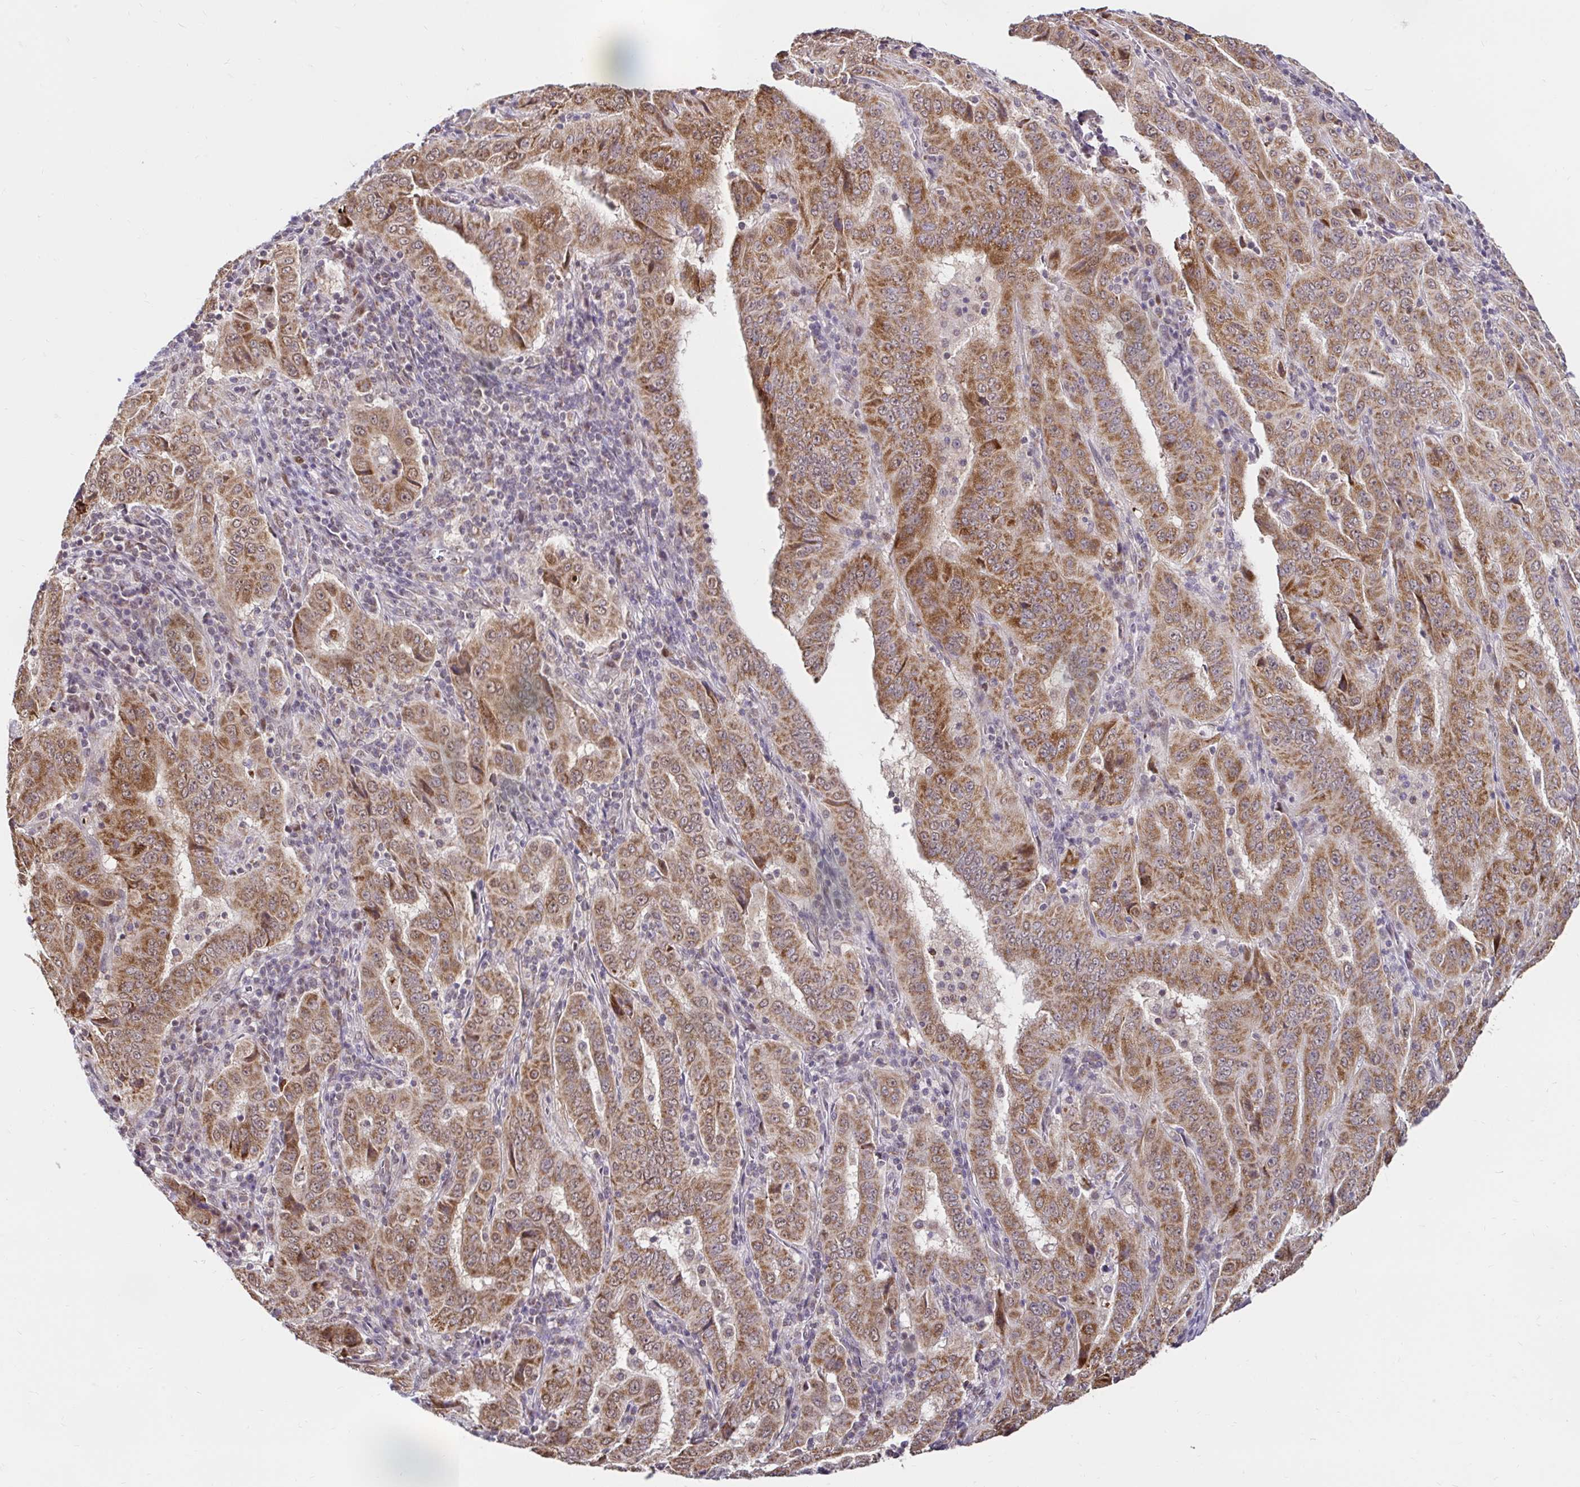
{"staining": {"intensity": "moderate", "quantity": ">75%", "location": "cytoplasmic/membranous"}, "tissue": "pancreatic cancer", "cell_type": "Tumor cells", "image_type": "cancer", "snomed": [{"axis": "morphology", "description": "Adenocarcinoma, NOS"}, {"axis": "topography", "description": "Pancreas"}], "caption": "IHC (DAB (3,3'-diaminobenzidine)) staining of pancreatic cancer exhibits moderate cytoplasmic/membranous protein expression in about >75% of tumor cells.", "gene": "TIMM50", "patient": {"sex": "male", "age": 63}}